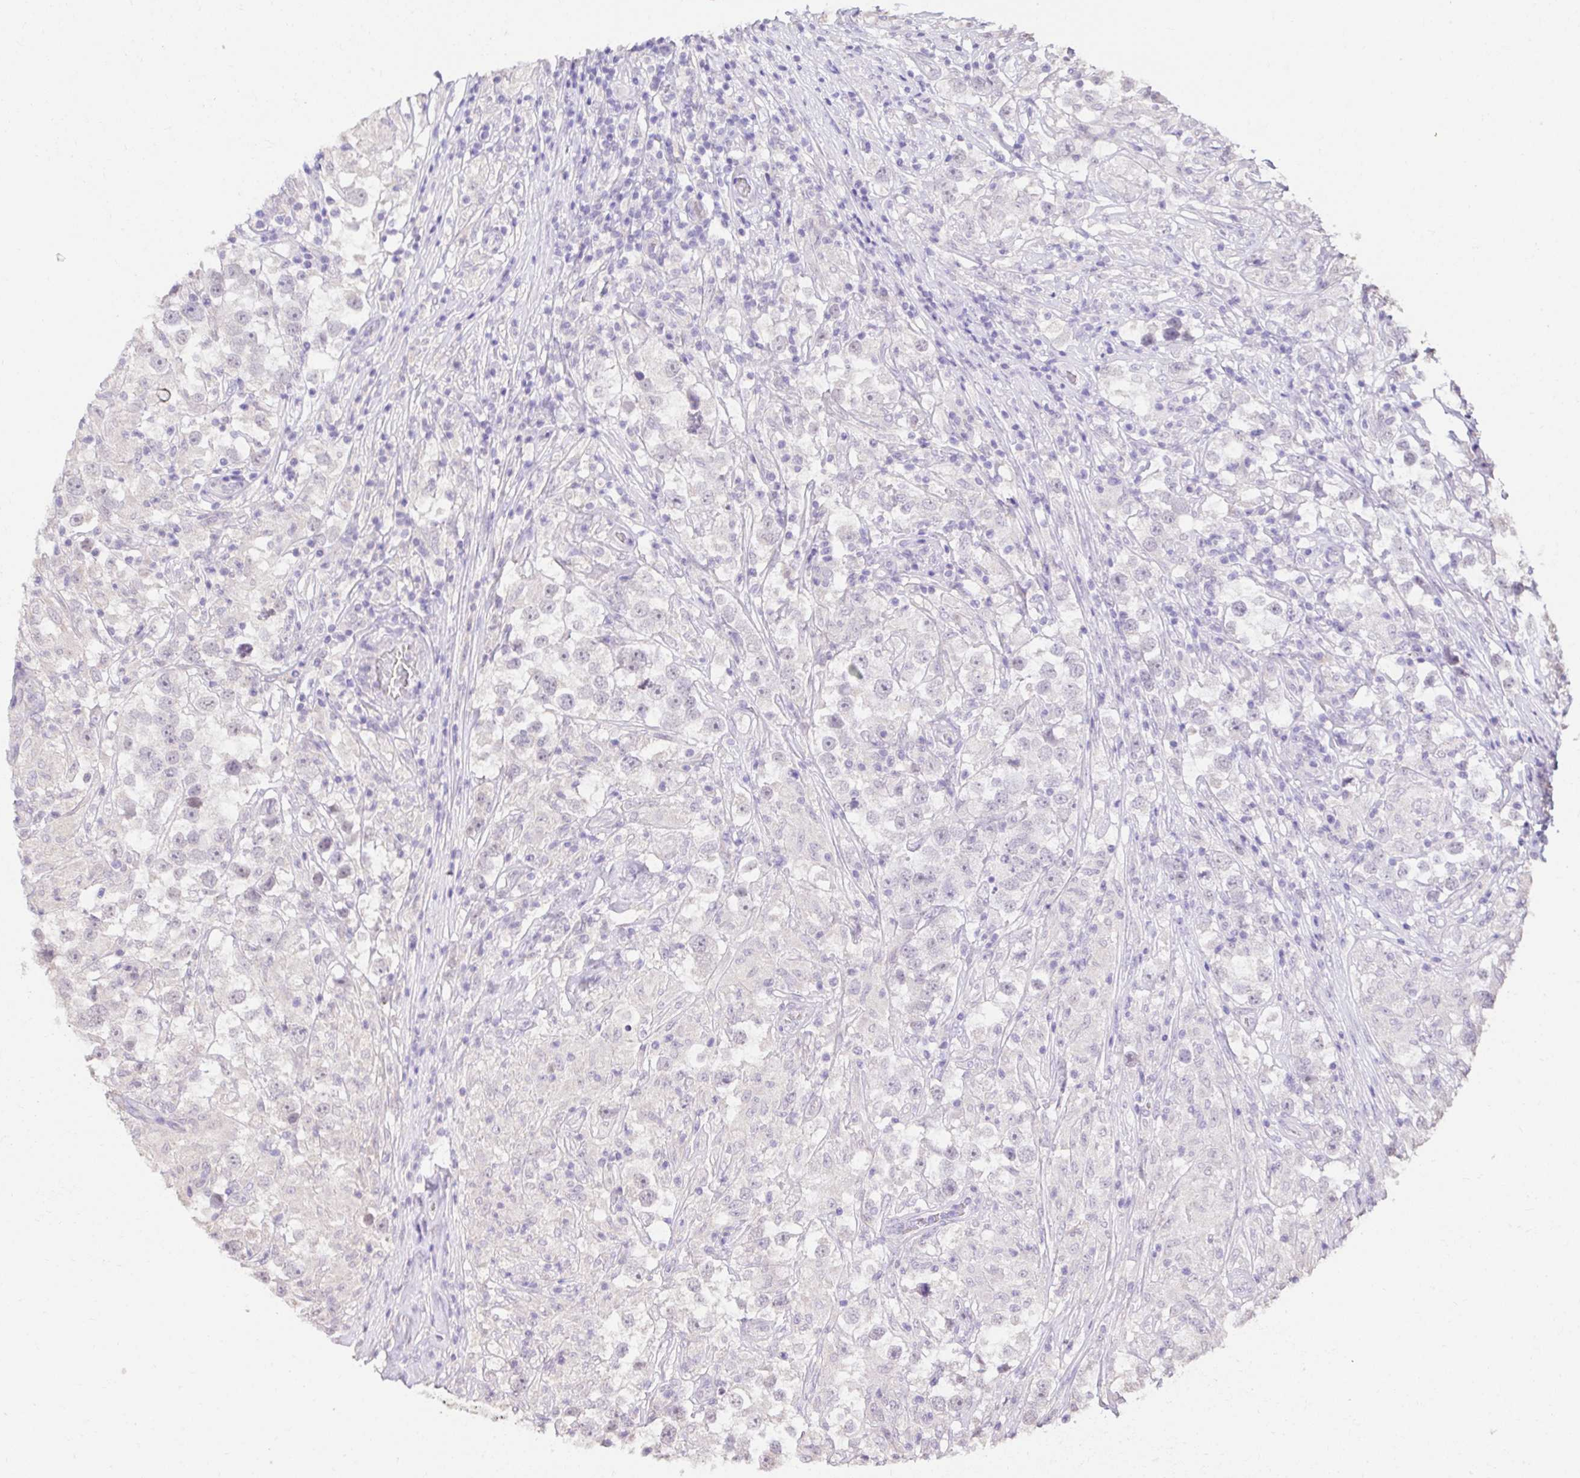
{"staining": {"intensity": "negative", "quantity": "none", "location": "none"}, "tissue": "testis cancer", "cell_type": "Tumor cells", "image_type": "cancer", "snomed": [{"axis": "morphology", "description": "Seminoma, NOS"}, {"axis": "topography", "description": "Testis"}], "caption": "Immunohistochemistry histopathology image of testis cancer stained for a protein (brown), which displays no expression in tumor cells. Brightfield microscopy of immunohistochemistry stained with DAB (brown) and hematoxylin (blue), captured at high magnification.", "gene": "KIAA1210", "patient": {"sex": "male", "age": 46}}